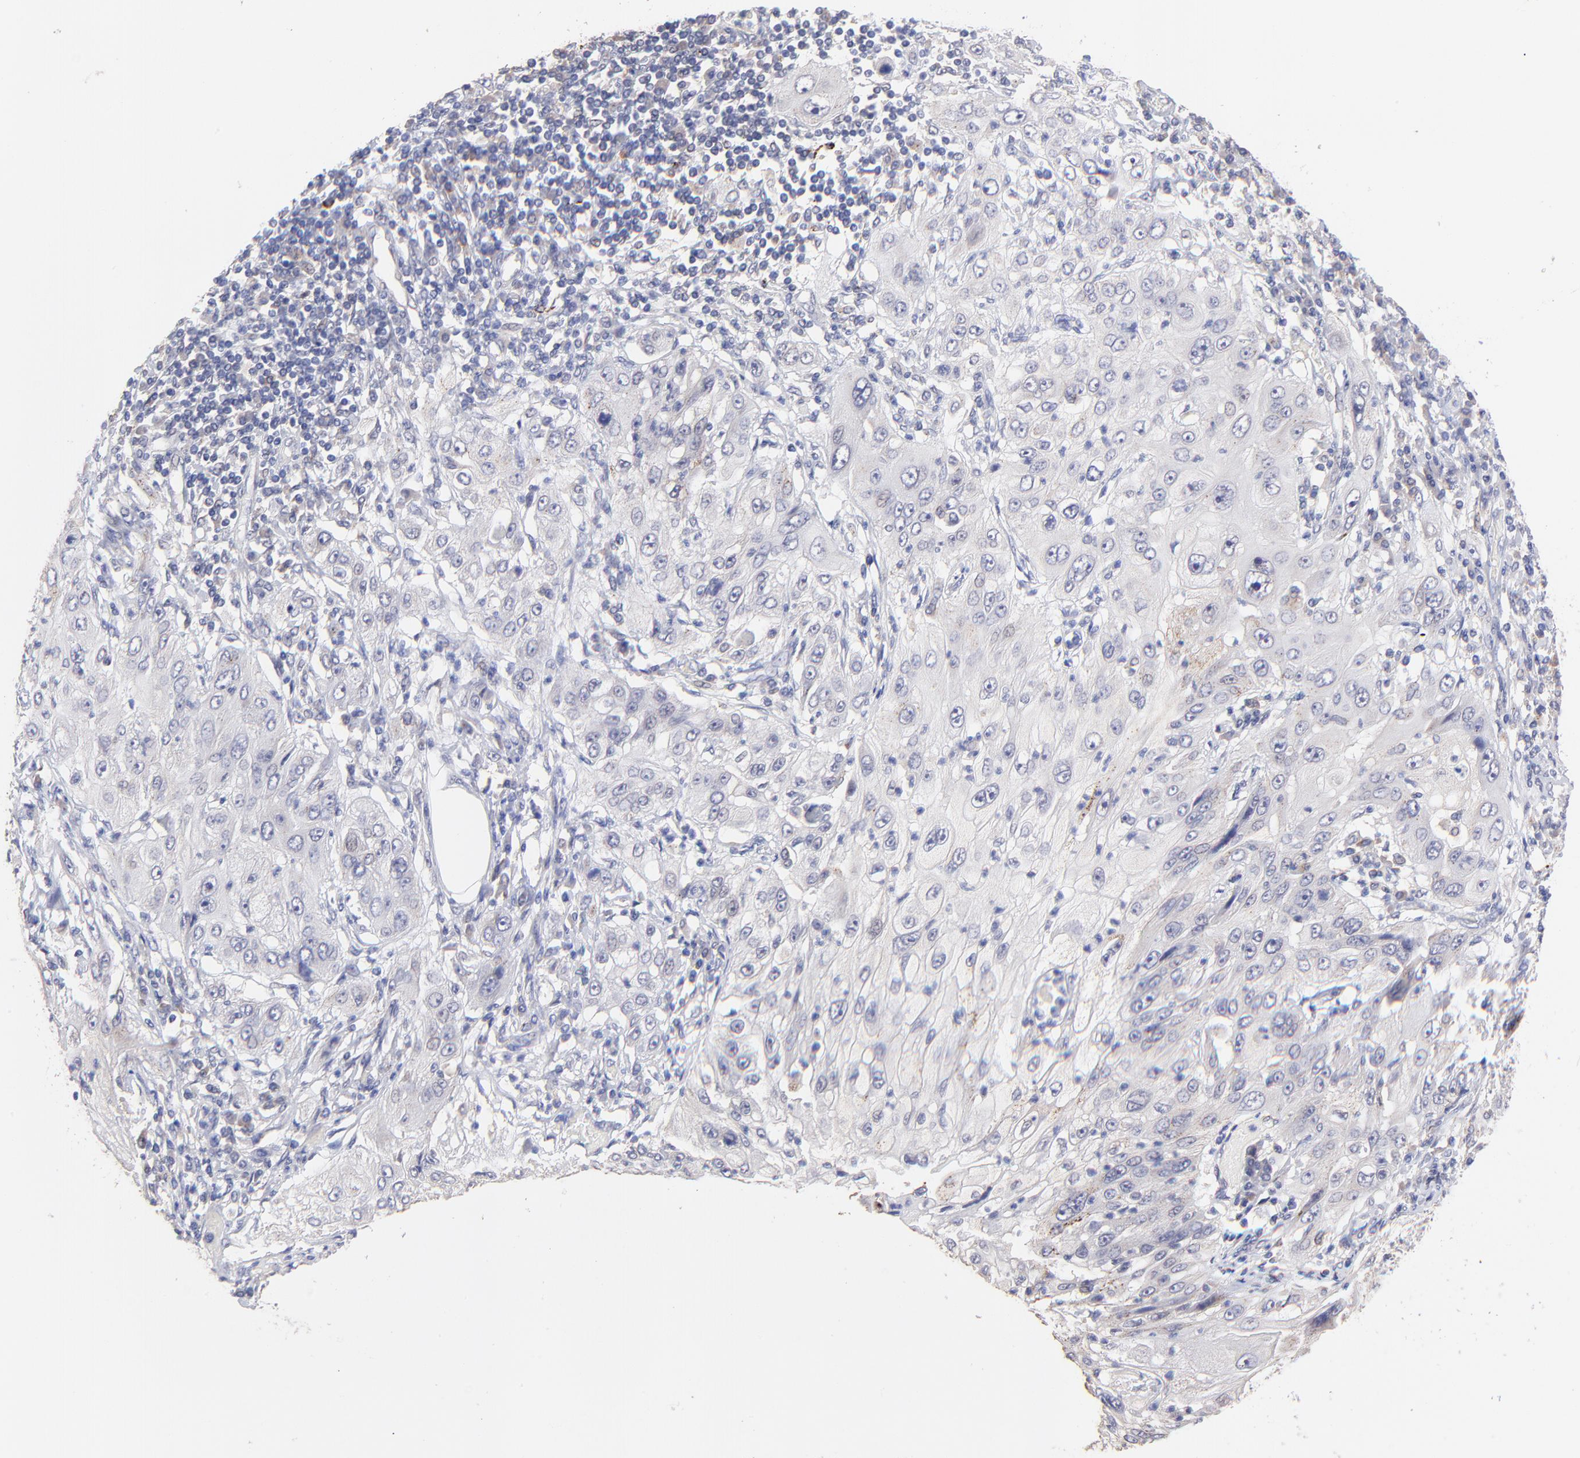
{"staining": {"intensity": "moderate", "quantity": "<25%", "location": "cytoplasmic/membranous"}, "tissue": "lung cancer", "cell_type": "Tumor cells", "image_type": "cancer", "snomed": [{"axis": "morphology", "description": "Inflammation, NOS"}, {"axis": "morphology", "description": "Squamous cell carcinoma, NOS"}, {"axis": "topography", "description": "Lymph node"}, {"axis": "topography", "description": "Soft tissue"}, {"axis": "topography", "description": "Lung"}], "caption": "Immunohistochemical staining of lung cancer exhibits low levels of moderate cytoplasmic/membranous protein staining in about <25% of tumor cells.", "gene": "ZNF747", "patient": {"sex": "male", "age": 66}}